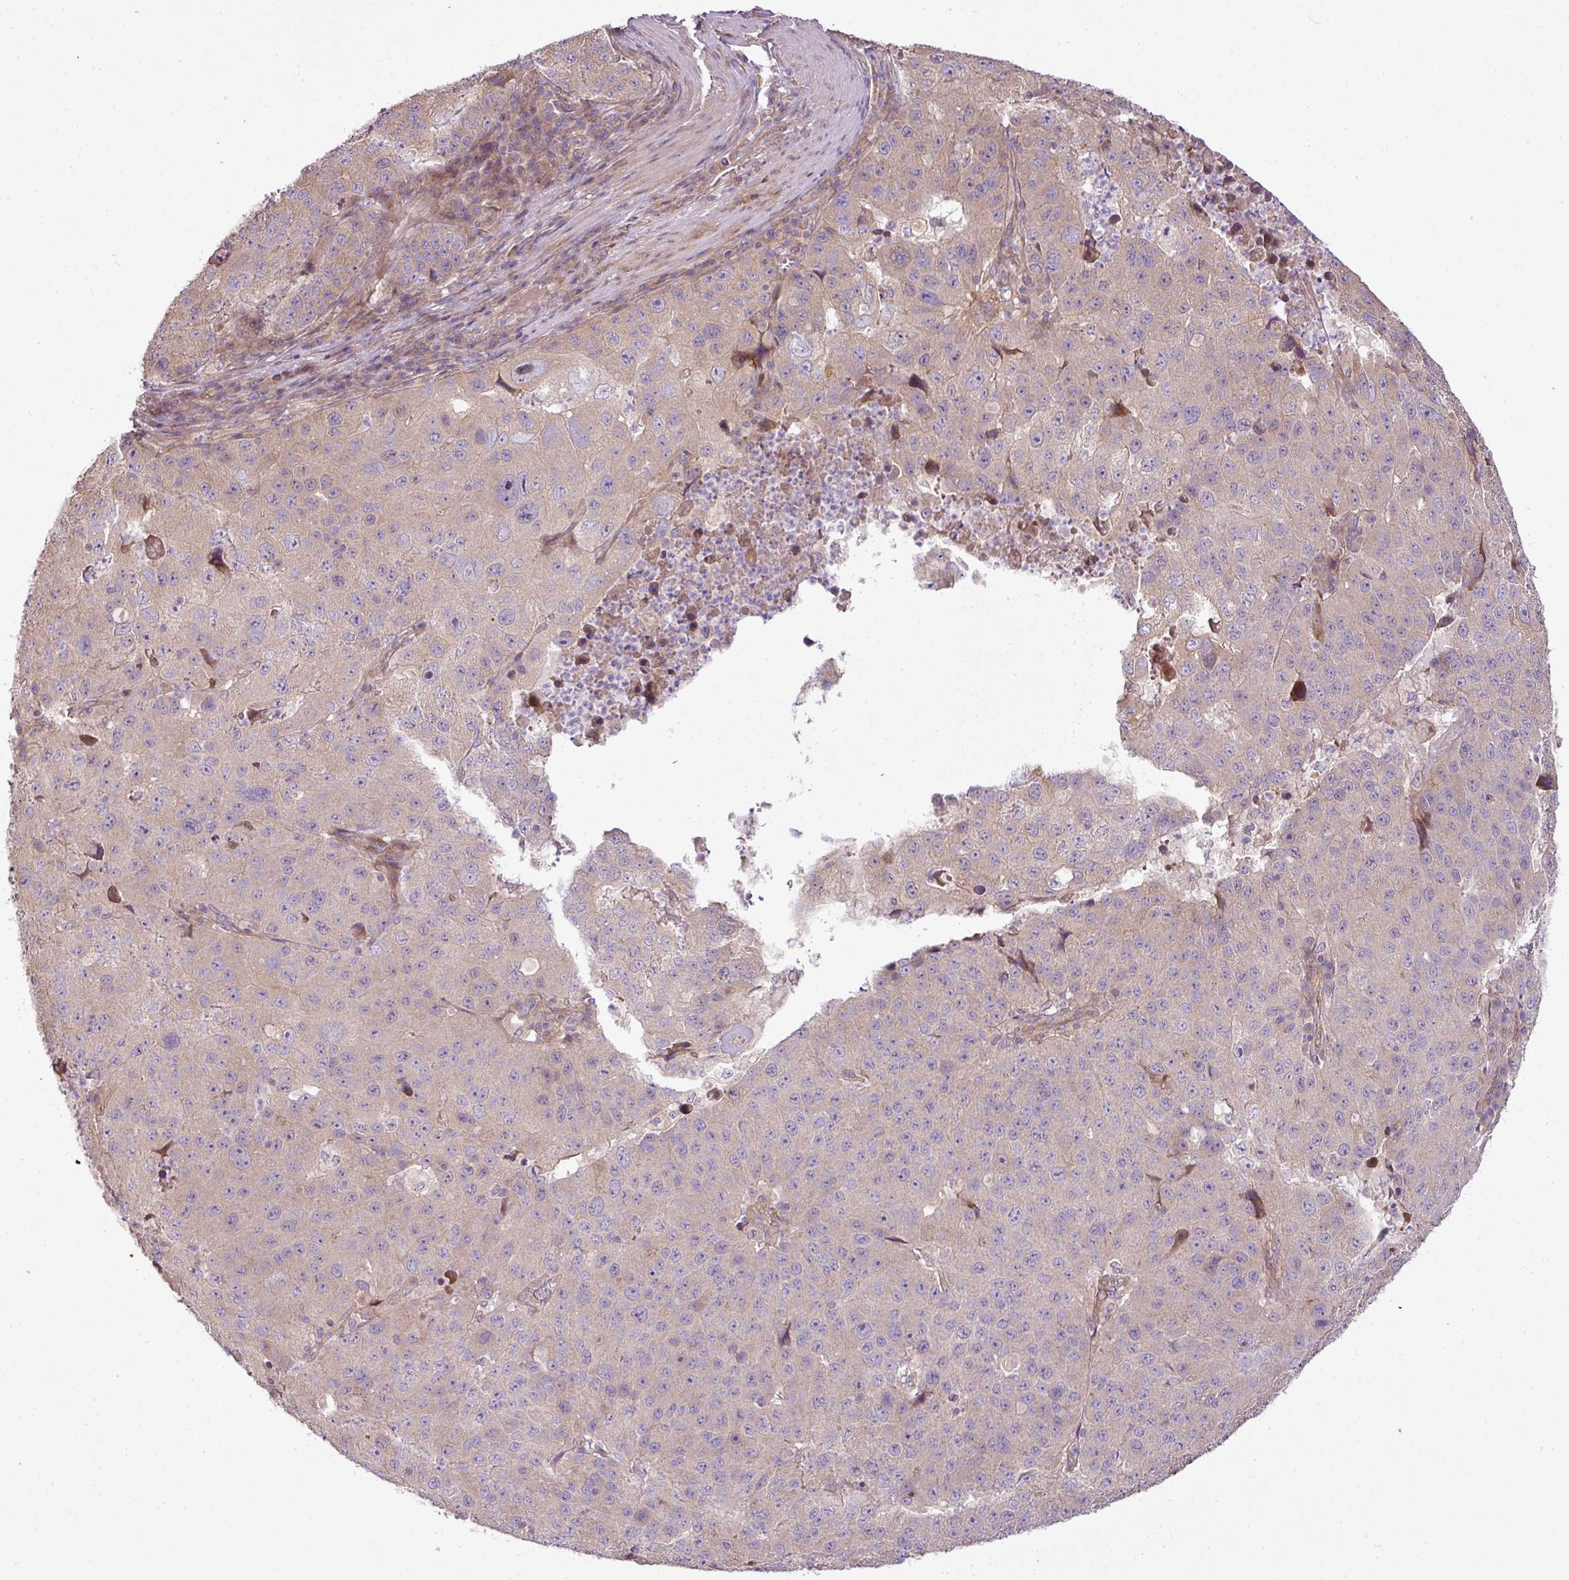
{"staining": {"intensity": "weak", "quantity": "<25%", "location": "cytoplasmic/membranous"}, "tissue": "stomach cancer", "cell_type": "Tumor cells", "image_type": "cancer", "snomed": [{"axis": "morphology", "description": "Adenocarcinoma, NOS"}, {"axis": "topography", "description": "Stomach"}], "caption": "Tumor cells show no significant staining in stomach cancer (adenocarcinoma). (DAB (3,3'-diaminobenzidine) immunohistochemistry, high magnification).", "gene": "COX18", "patient": {"sex": "male", "age": 71}}